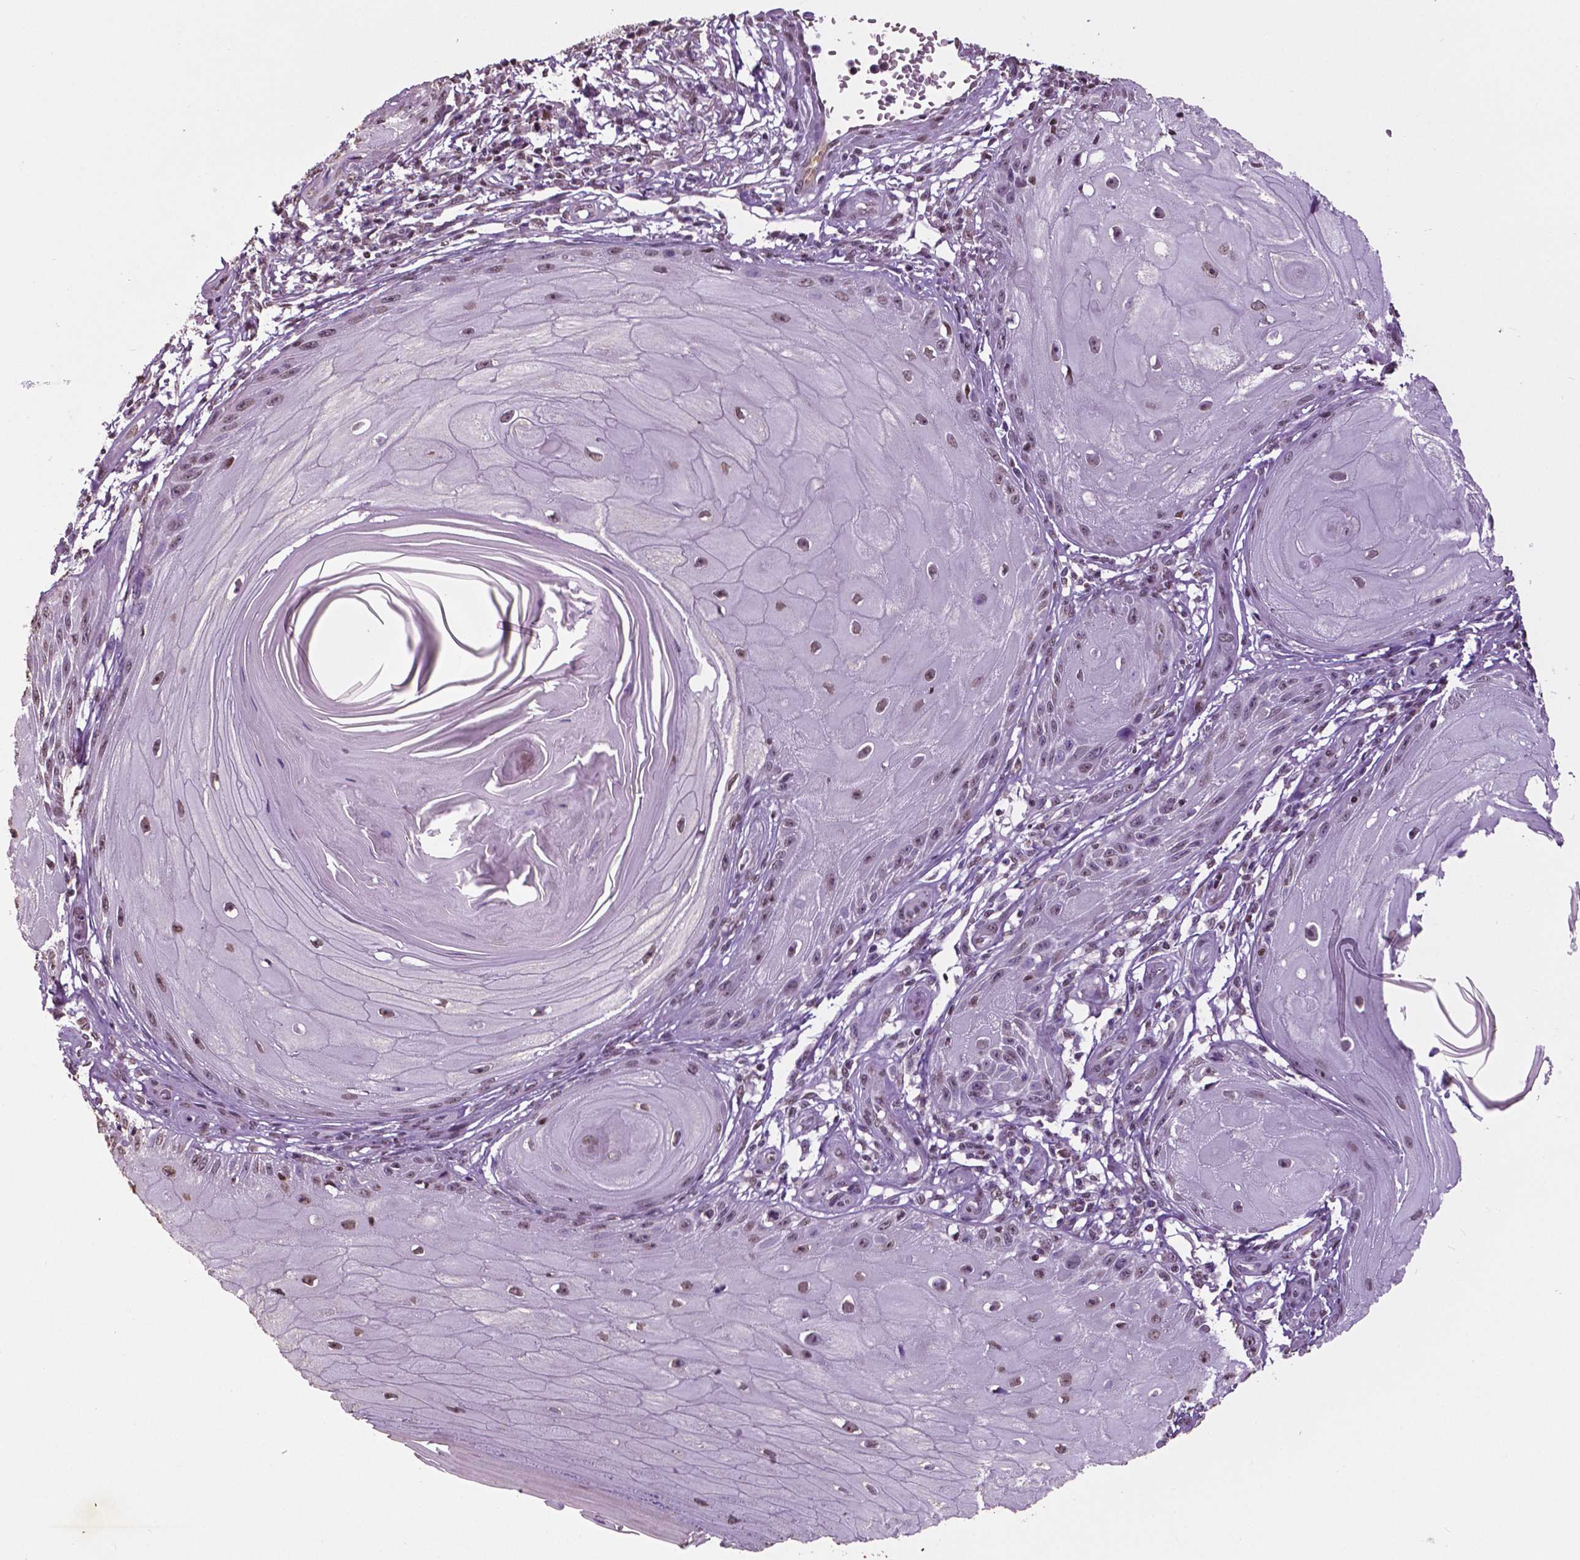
{"staining": {"intensity": "weak", "quantity": "25%-75%", "location": "nuclear"}, "tissue": "skin cancer", "cell_type": "Tumor cells", "image_type": "cancer", "snomed": [{"axis": "morphology", "description": "Squamous cell carcinoma, NOS"}, {"axis": "topography", "description": "Skin"}], "caption": "Immunohistochemical staining of human skin cancer demonstrates weak nuclear protein staining in about 25%-75% of tumor cells. Nuclei are stained in blue.", "gene": "RUNX3", "patient": {"sex": "female", "age": 77}}